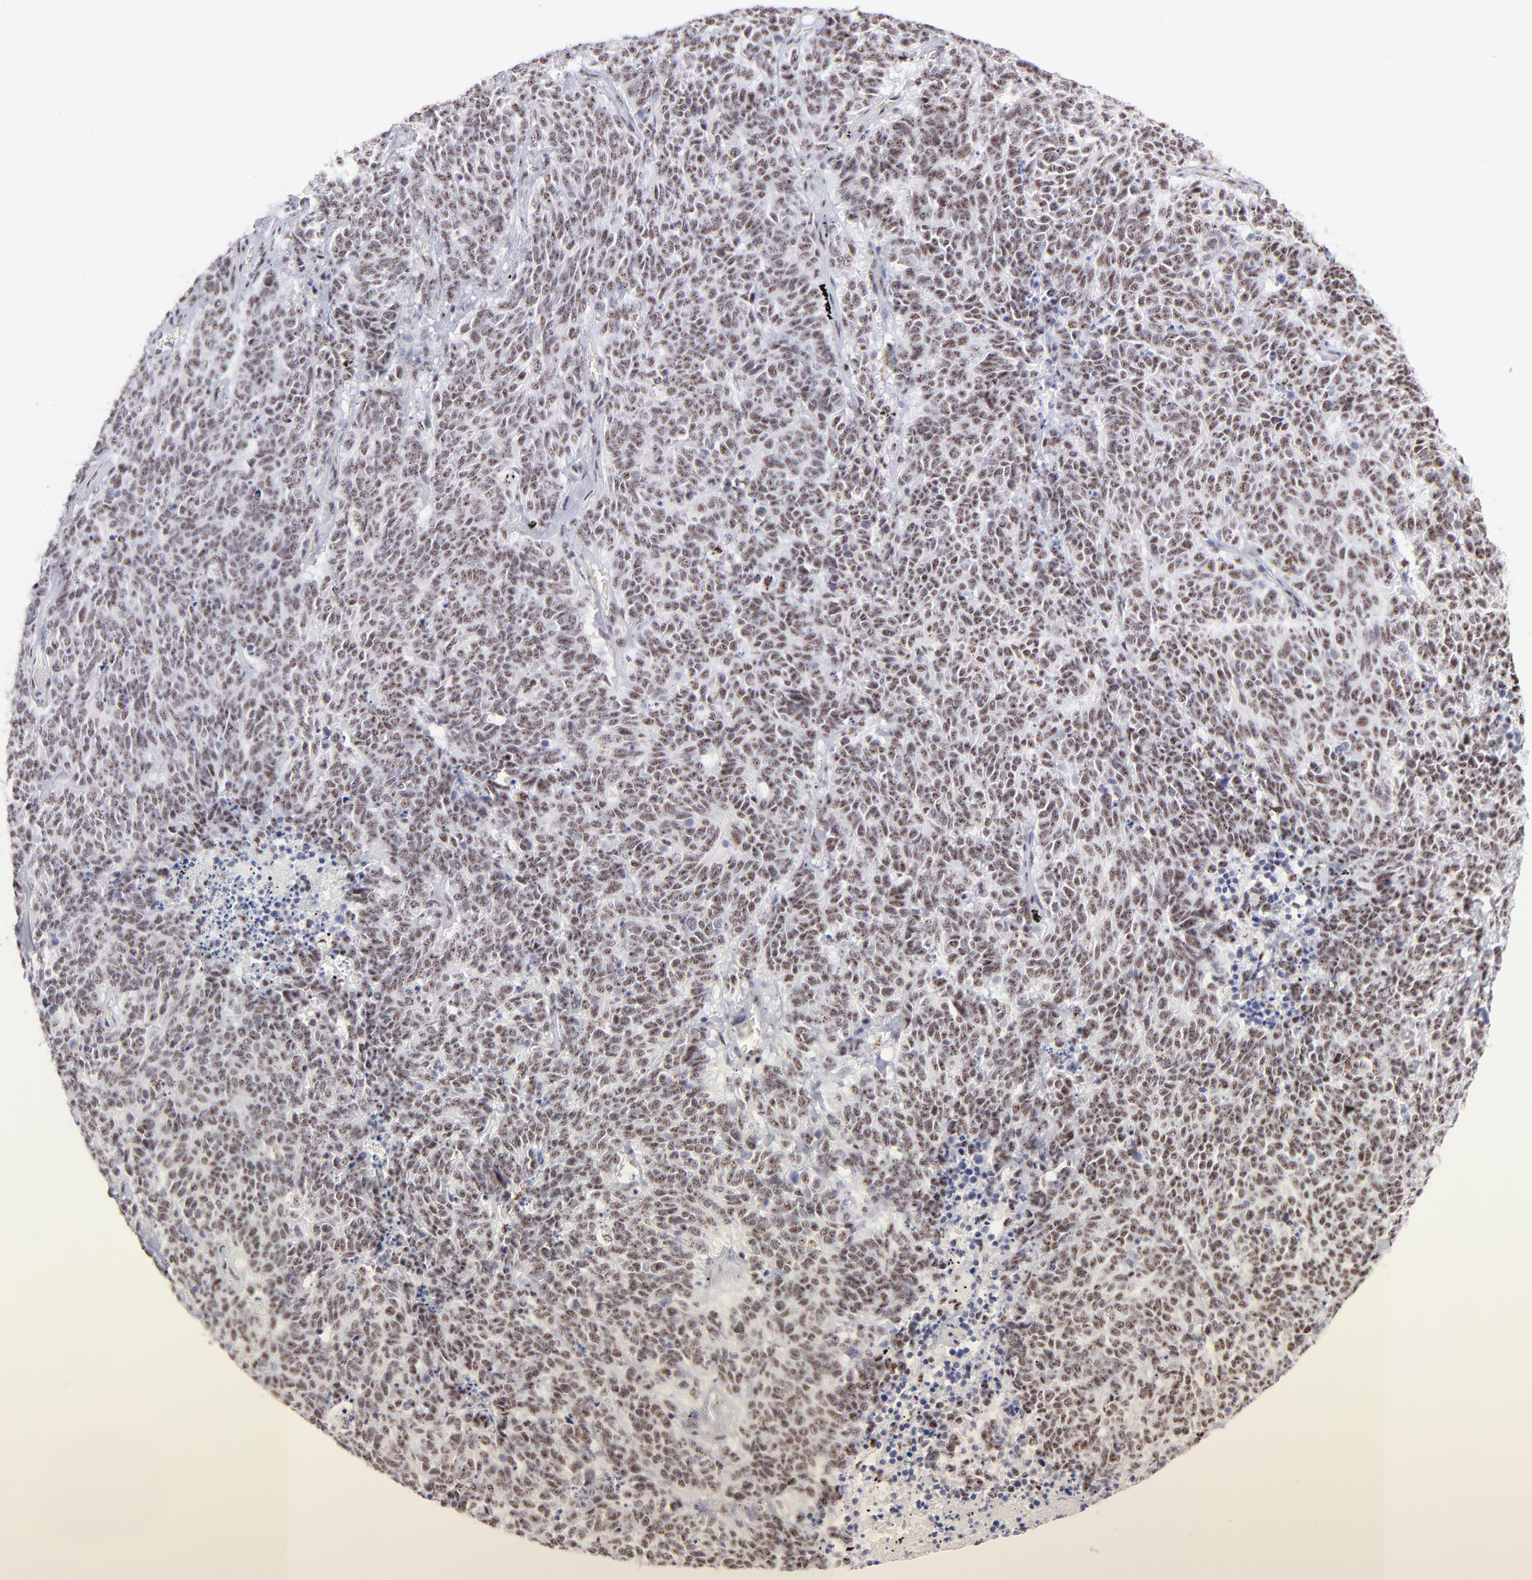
{"staining": {"intensity": "moderate", "quantity": ">75%", "location": "nuclear"}, "tissue": "lung cancer", "cell_type": "Tumor cells", "image_type": "cancer", "snomed": [{"axis": "morphology", "description": "Neoplasm, malignant, NOS"}, {"axis": "topography", "description": "Lung"}], "caption": "Brown immunohistochemical staining in lung cancer demonstrates moderate nuclear expression in about >75% of tumor cells. (brown staining indicates protein expression, while blue staining denotes nuclei).", "gene": "CDC25C", "patient": {"sex": "female", "age": 58}}